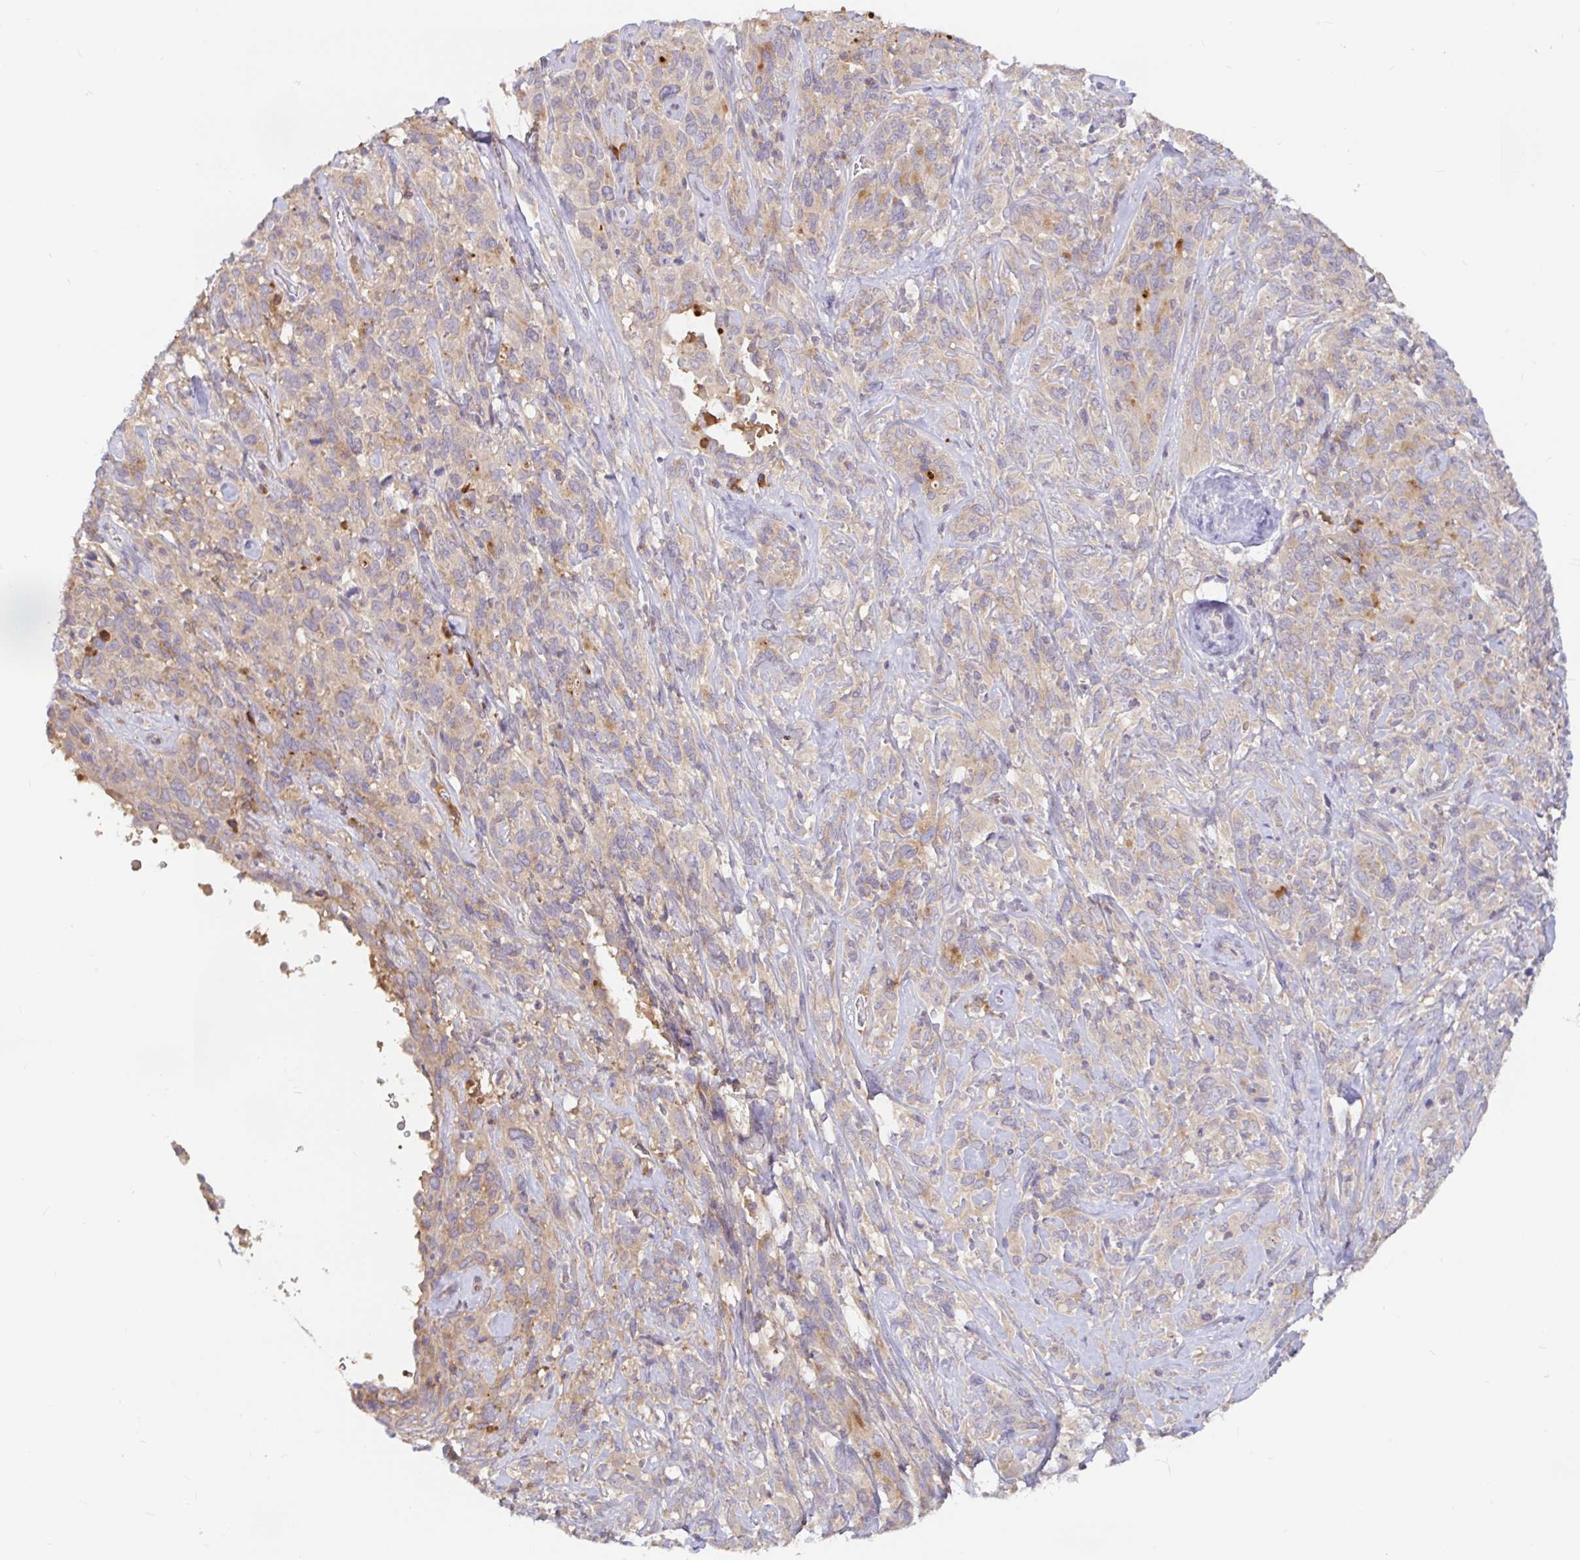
{"staining": {"intensity": "weak", "quantity": "<25%", "location": "cytoplasmic/membranous"}, "tissue": "cervical cancer", "cell_type": "Tumor cells", "image_type": "cancer", "snomed": [{"axis": "morphology", "description": "Normal tissue, NOS"}, {"axis": "morphology", "description": "Squamous cell carcinoma, NOS"}, {"axis": "topography", "description": "Cervix"}], "caption": "There is no significant positivity in tumor cells of squamous cell carcinoma (cervical). (Brightfield microscopy of DAB immunohistochemistry (IHC) at high magnification).", "gene": "LARP1", "patient": {"sex": "female", "age": 51}}